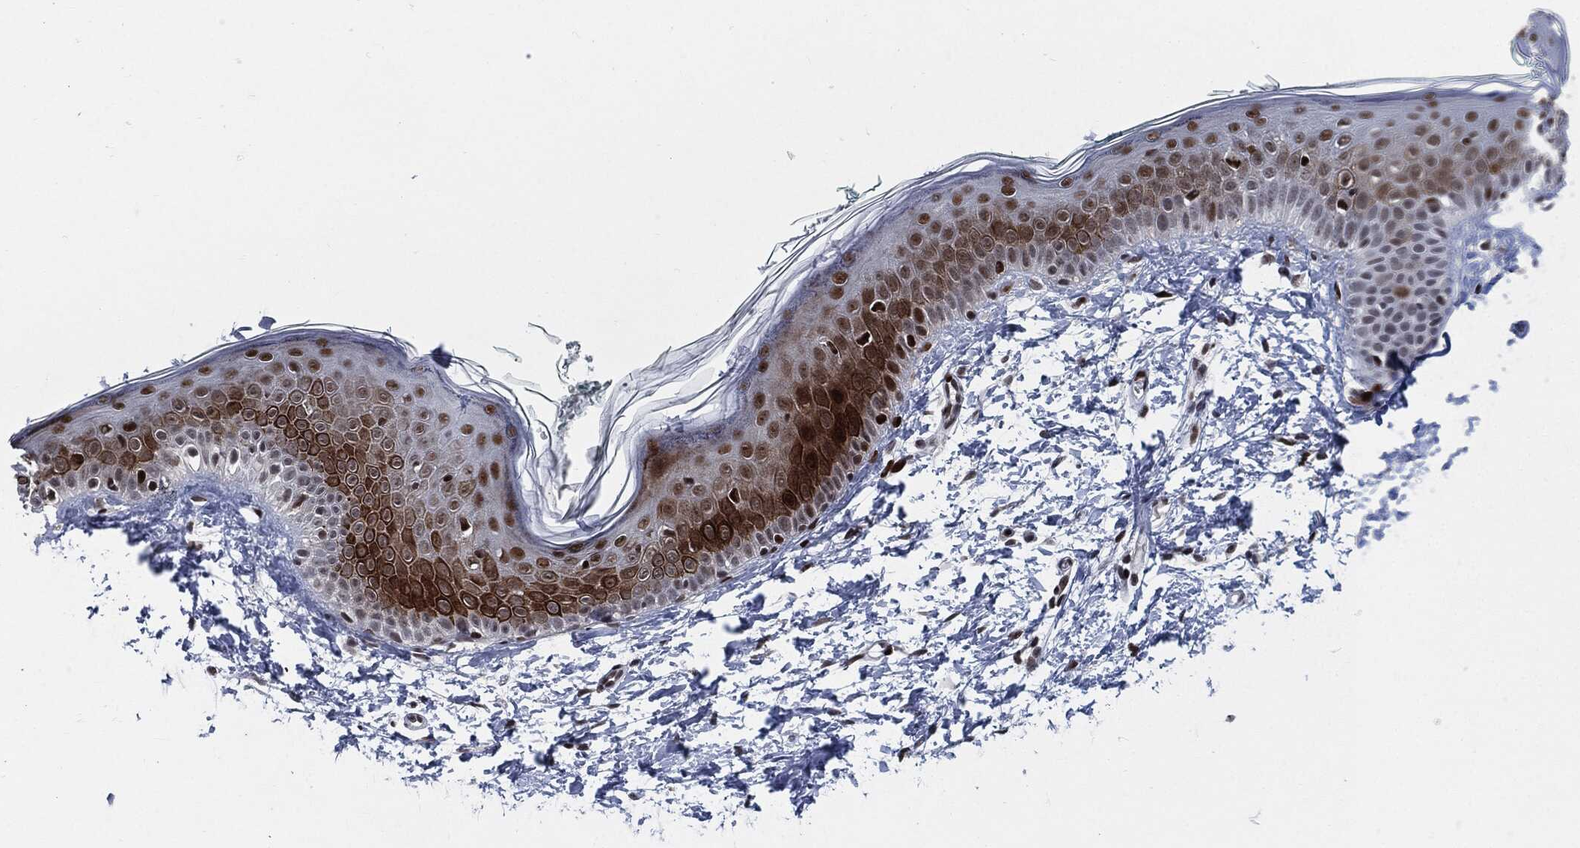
{"staining": {"intensity": "strong", "quantity": "25%-75%", "location": "cytoplasmic/membranous,nuclear"}, "tissue": "skin", "cell_type": "Fibroblasts", "image_type": "normal", "snomed": [{"axis": "morphology", "description": "Normal tissue, NOS"}, {"axis": "morphology", "description": "Basal cell carcinoma"}, {"axis": "topography", "description": "Skin"}], "caption": "Skin stained with immunohistochemistry shows strong cytoplasmic/membranous,nuclear positivity in about 25%-75% of fibroblasts. (DAB = brown stain, brightfield microscopy at high magnification).", "gene": "AKT2", "patient": {"sex": "male", "age": 33}}